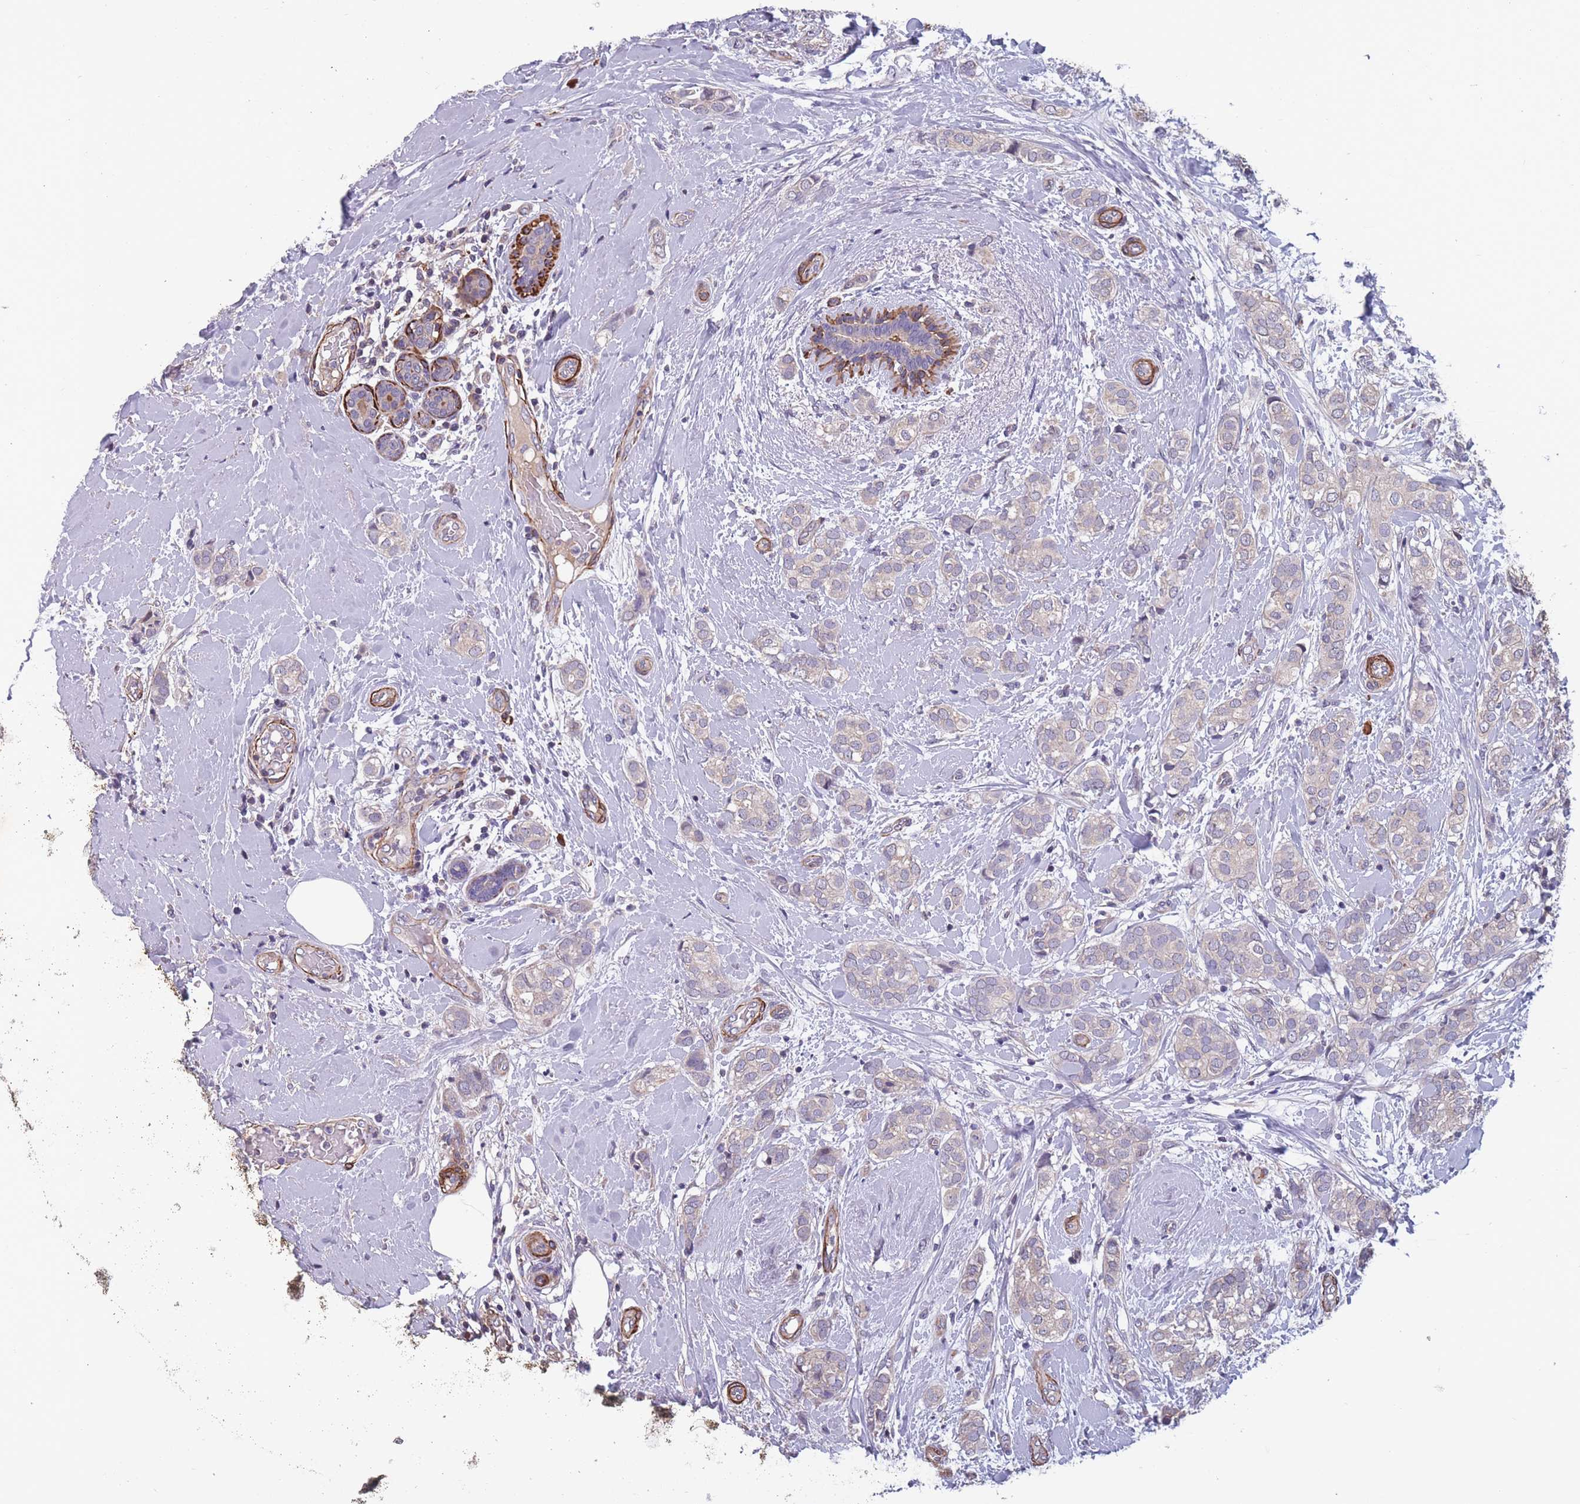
{"staining": {"intensity": "negative", "quantity": "none", "location": "none"}, "tissue": "breast cancer", "cell_type": "Tumor cells", "image_type": "cancer", "snomed": [{"axis": "morphology", "description": "Duct carcinoma"}, {"axis": "topography", "description": "Breast"}], "caption": "An immunohistochemistry (IHC) micrograph of breast cancer is shown. There is no staining in tumor cells of breast cancer.", "gene": "TOMM40L", "patient": {"sex": "female", "age": 73}}